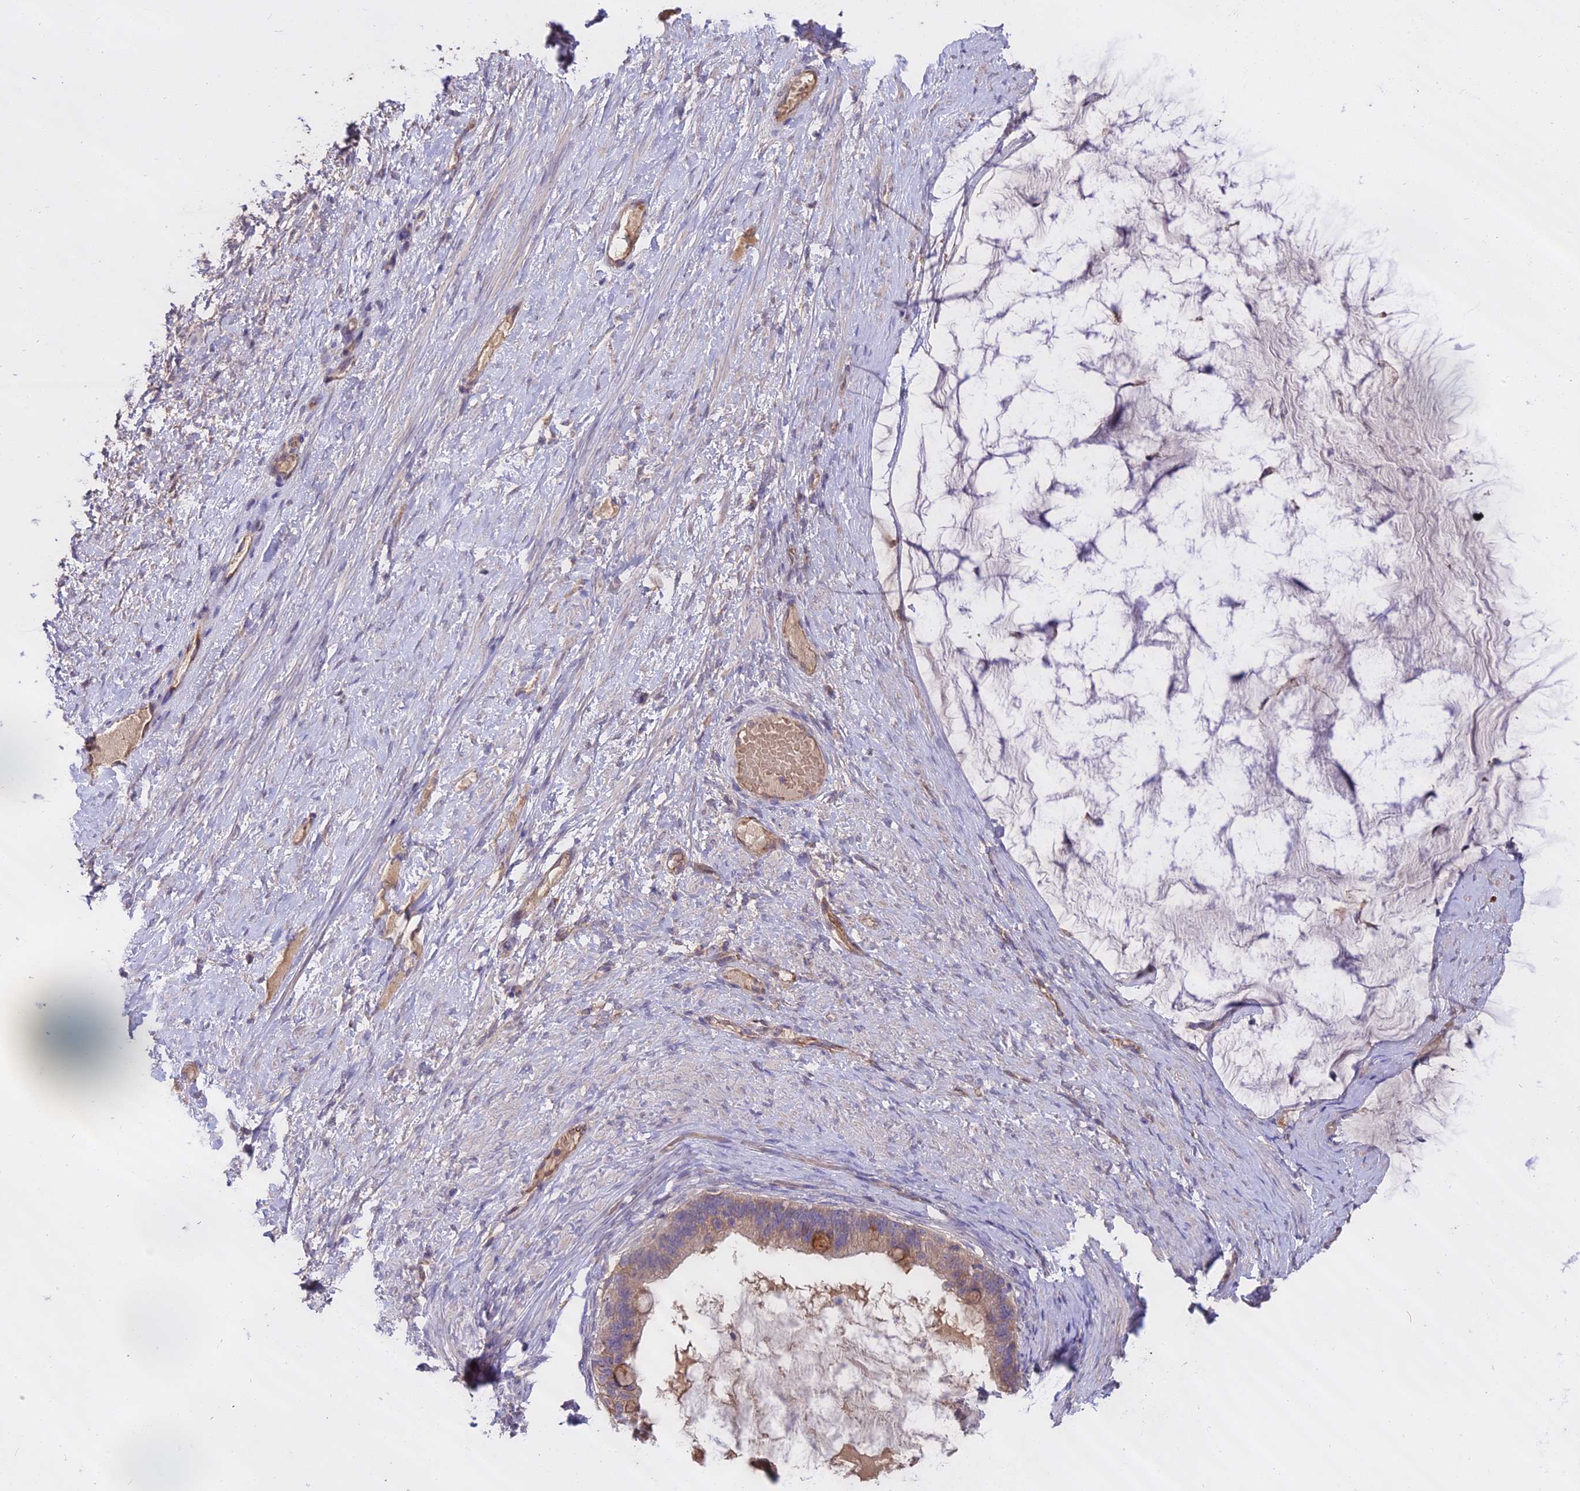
{"staining": {"intensity": "moderate", "quantity": ">75%", "location": "cytoplasmic/membranous"}, "tissue": "ovarian cancer", "cell_type": "Tumor cells", "image_type": "cancer", "snomed": [{"axis": "morphology", "description": "Cystadenocarcinoma, mucinous, NOS"}, {"axis": "topography", "description": "Ovary"}], "caption": "Ovarian cancer (mucinous cystadenocarcinoma) tissue exhibits moderate cytoplasmic/membranous staining in approximately >75% of tumor cells, visualized by immunohistochemistry.", "gene": "WFDC2", "patient": {"sex": "female", "age": 61}}